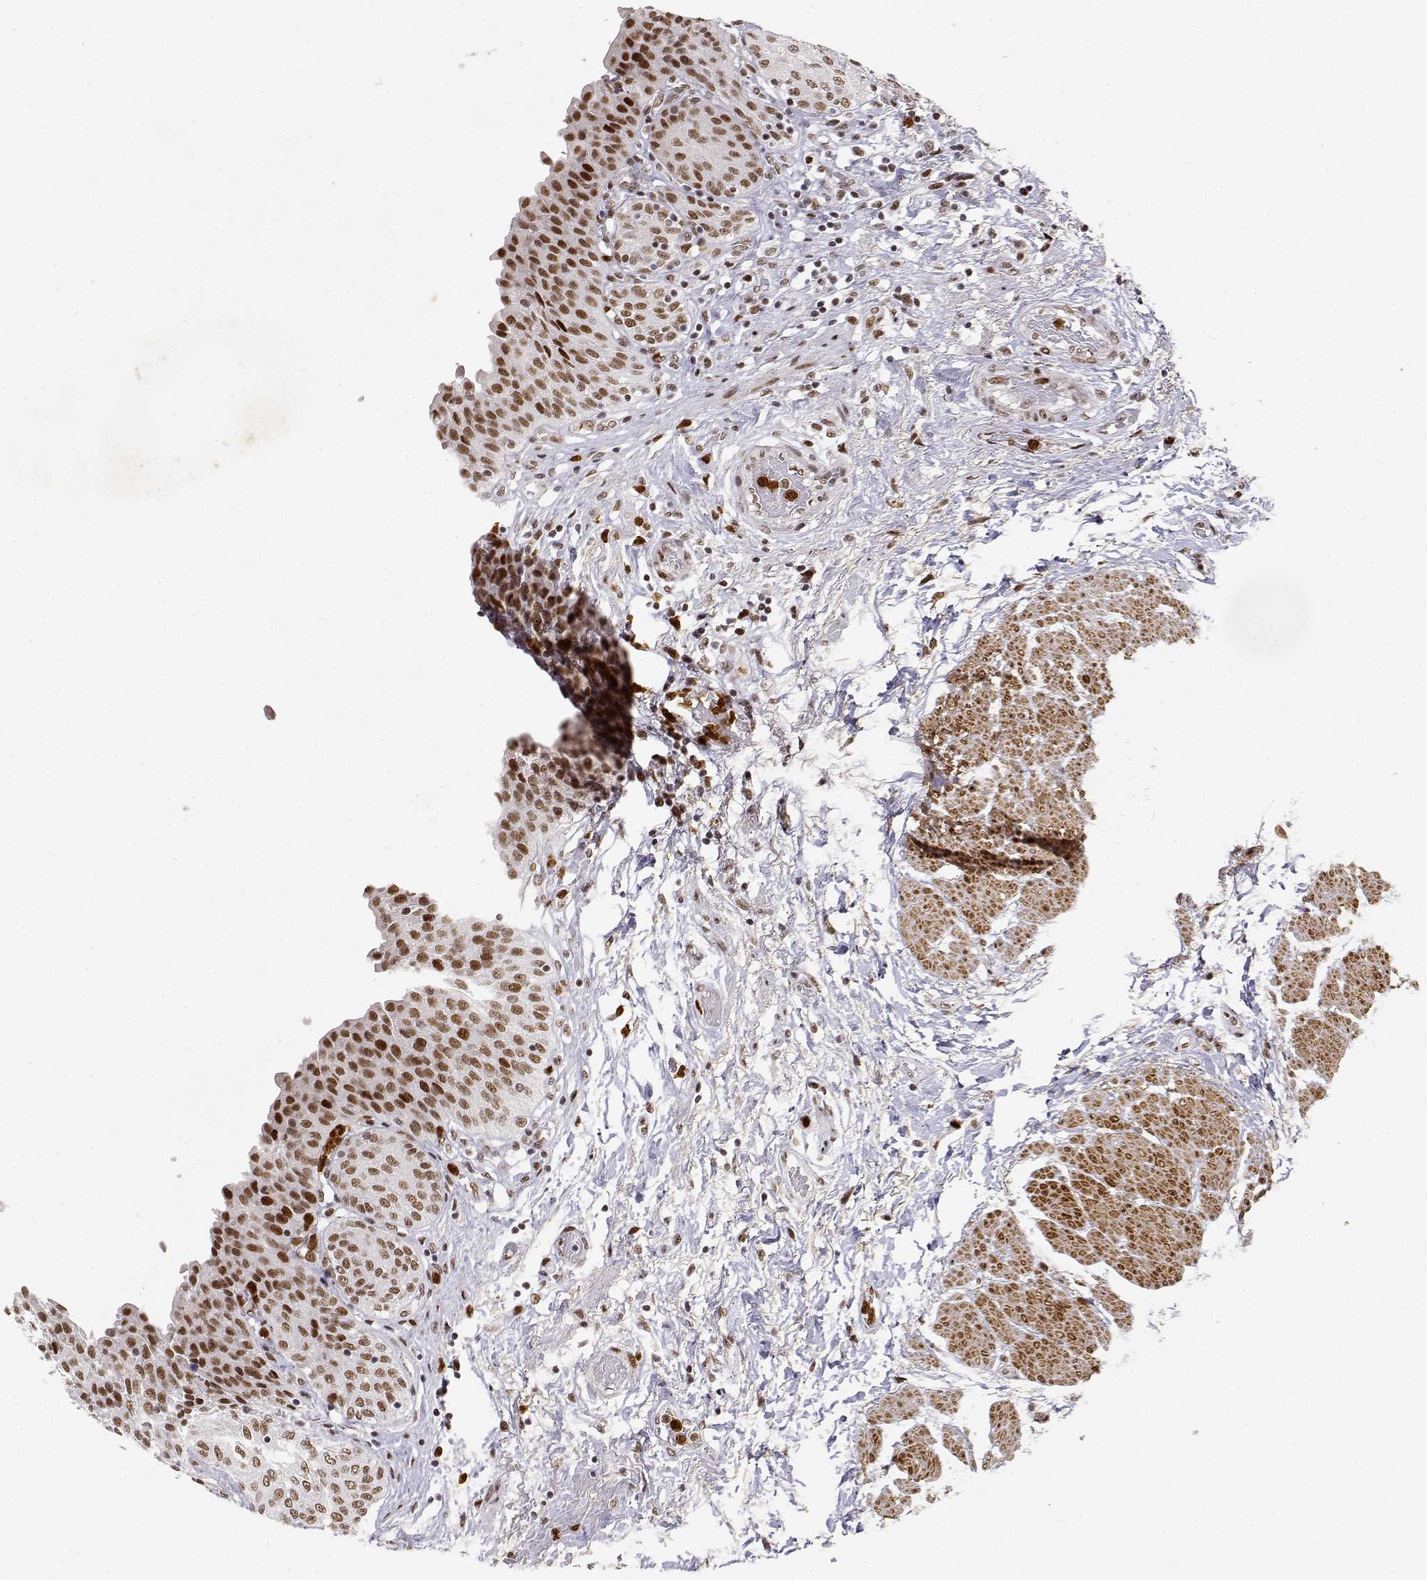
{"staining": {"intensity": "moderate", "quantity": ">75%", "location": "nuclear"}, "tissue": "urinary bladder", "cell_type": "Urothelial cells", "image_type": "normal", "snomed": [{"axis": "morphology", "description": "Normal tissue, NOS"}, {"axis": "morphology", "description": "Metaplasia, NOS"}, {"axis": "topography", "description": "Urinary bladder"}], "caption": "This photomicrograph exhibits immunohistochemistry (IHC) staining of normal human urinary bladder, with medium moderate nuclear expression in about >75% of urothelial cells.", "gene": "RSF1", "patient": {"sex": "male", "age": 68}}